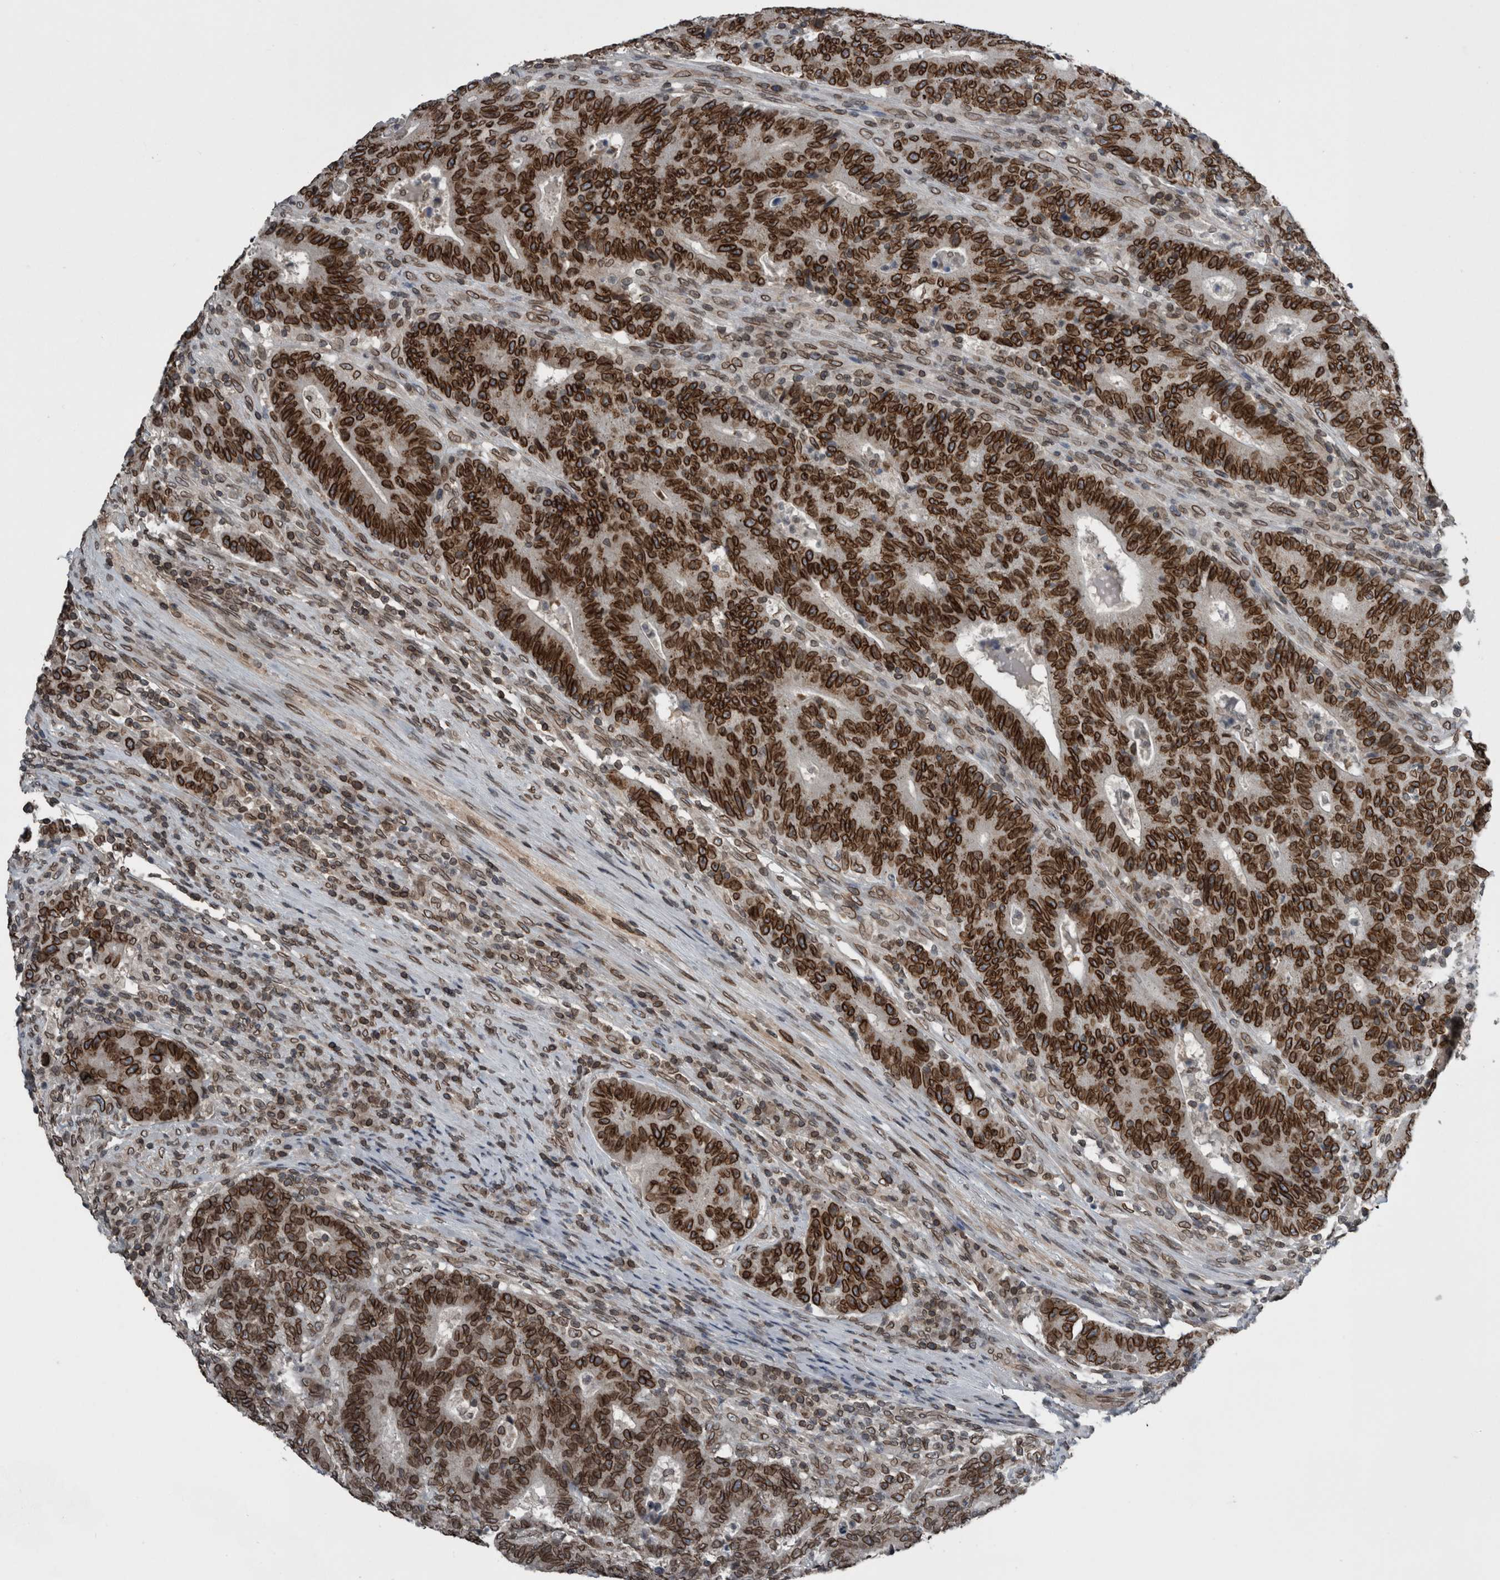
{"staining": {"intensity": "strong", "quantity": ">75%", "location": "cytoplasmic/membranous,nuclear"}, "tissue": "colorectal cancer", "cell_type": "Tumor cells", "image_type": "cancer", "snomed": [{"axis": "morphology", "description": "Normal tissue, NOS"}, {"axis": "morphology", "description": "Adenocarcinoma, NOS"}, {"axis": "topography", "description": "Colon"}], "caption": "Colorectal cancer (adenocarcinoma) was stained to show a protein in brown. There is high levels of strong cytoplasmic/membranous and nuclear positivity in approximately >75% of tumor cells. Nuclei are stained in blue.", "gene": "RANBP2", "patient": {"sex": "female", "age": 75}}